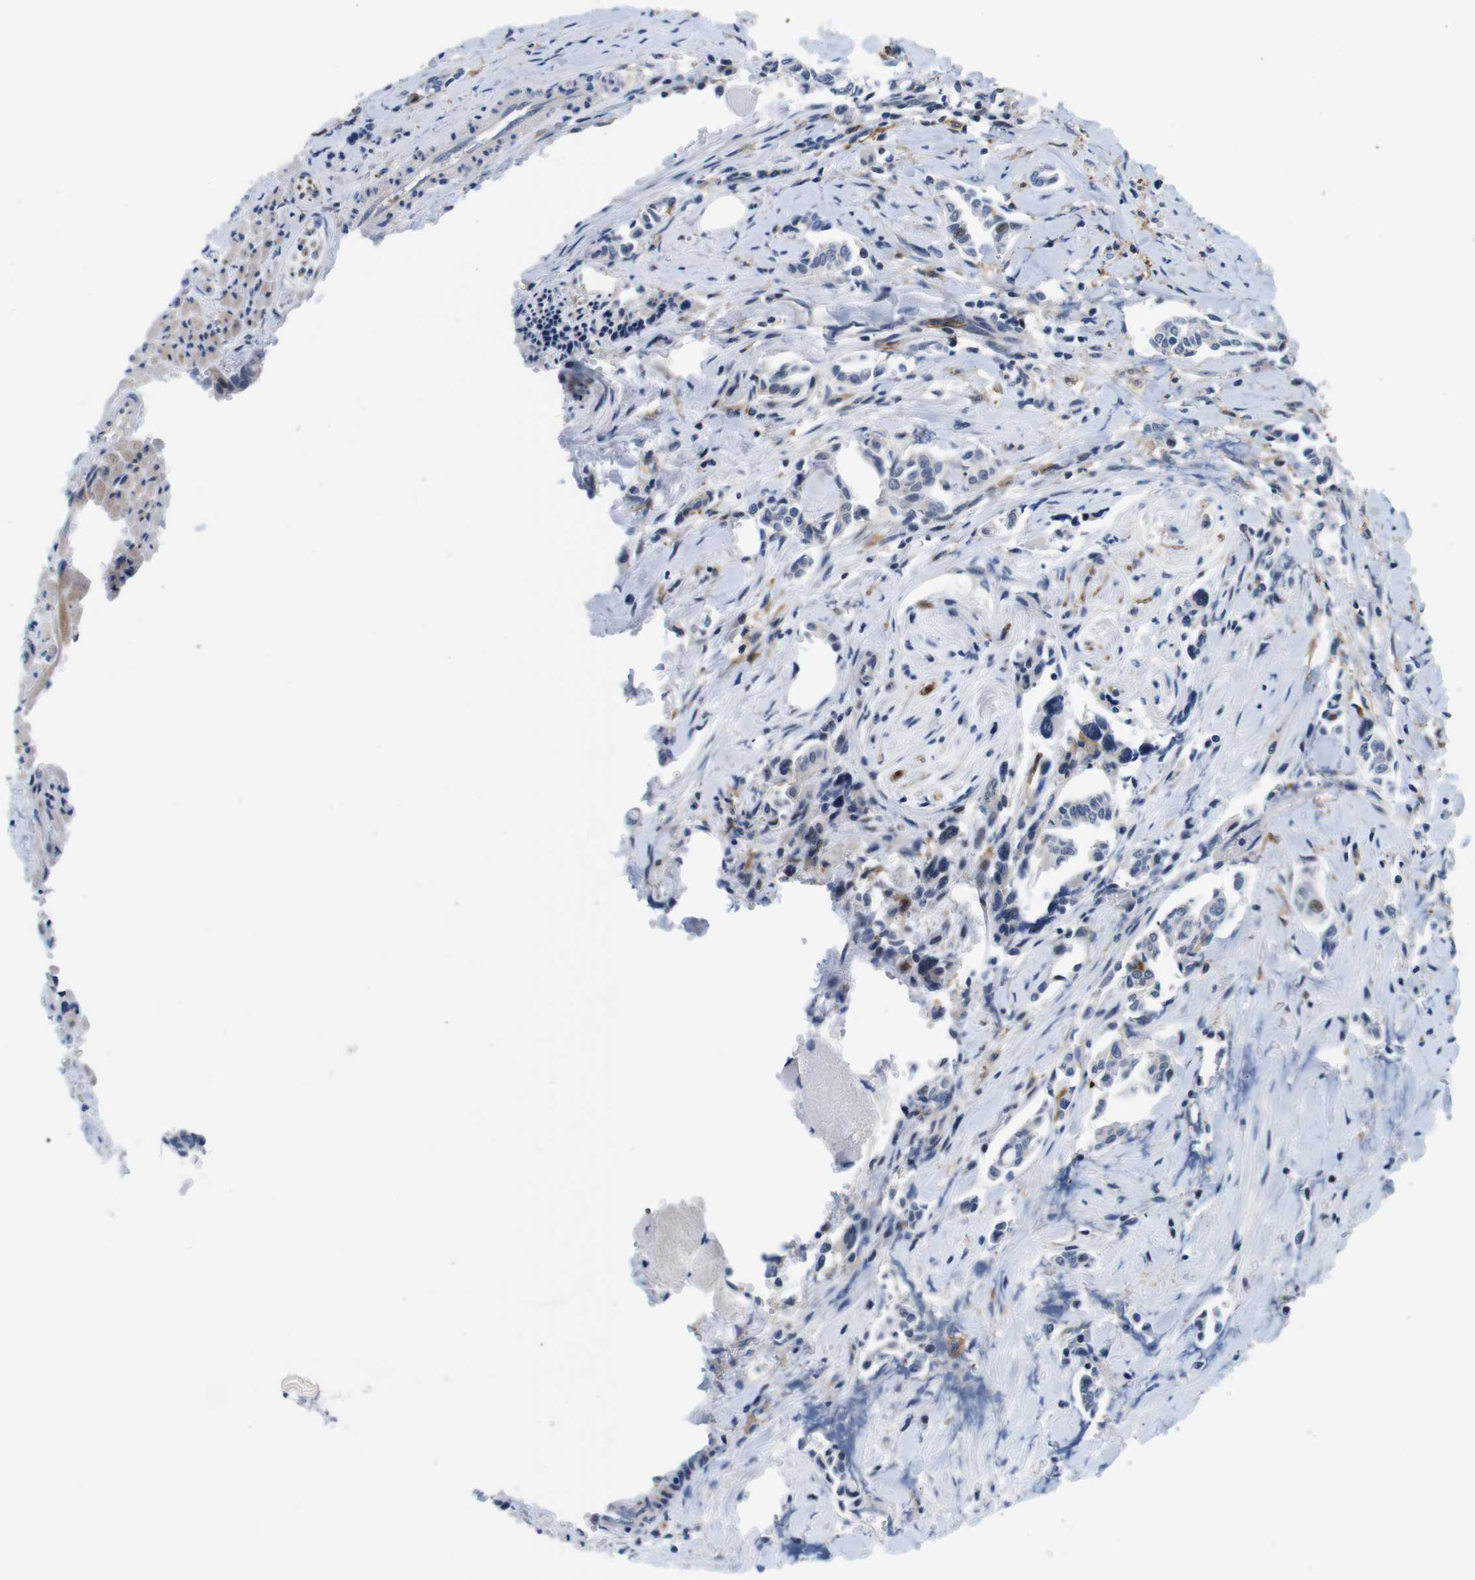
{"staining": {"intensity": "negative", "quantity": "none", "location": "none"}, "tissue": "head and neck cancer", "cell_type": "Tumor cells", "image_type": "cancer", "snomed": [{"axis": "morphology", "description": "Adenocarcinoma, NOS"}, {"axis": "topography", "description": "Salivary gland"}, {"axis": "topography", "description": "Head-Neck"}], "caption": "Immunohistochemistry of human head and neck cancer (adenocarcinoma) shows no positivity in tumor cells.", "gene": "CD300C", "patient": {"sex": "female", "age": 59}}